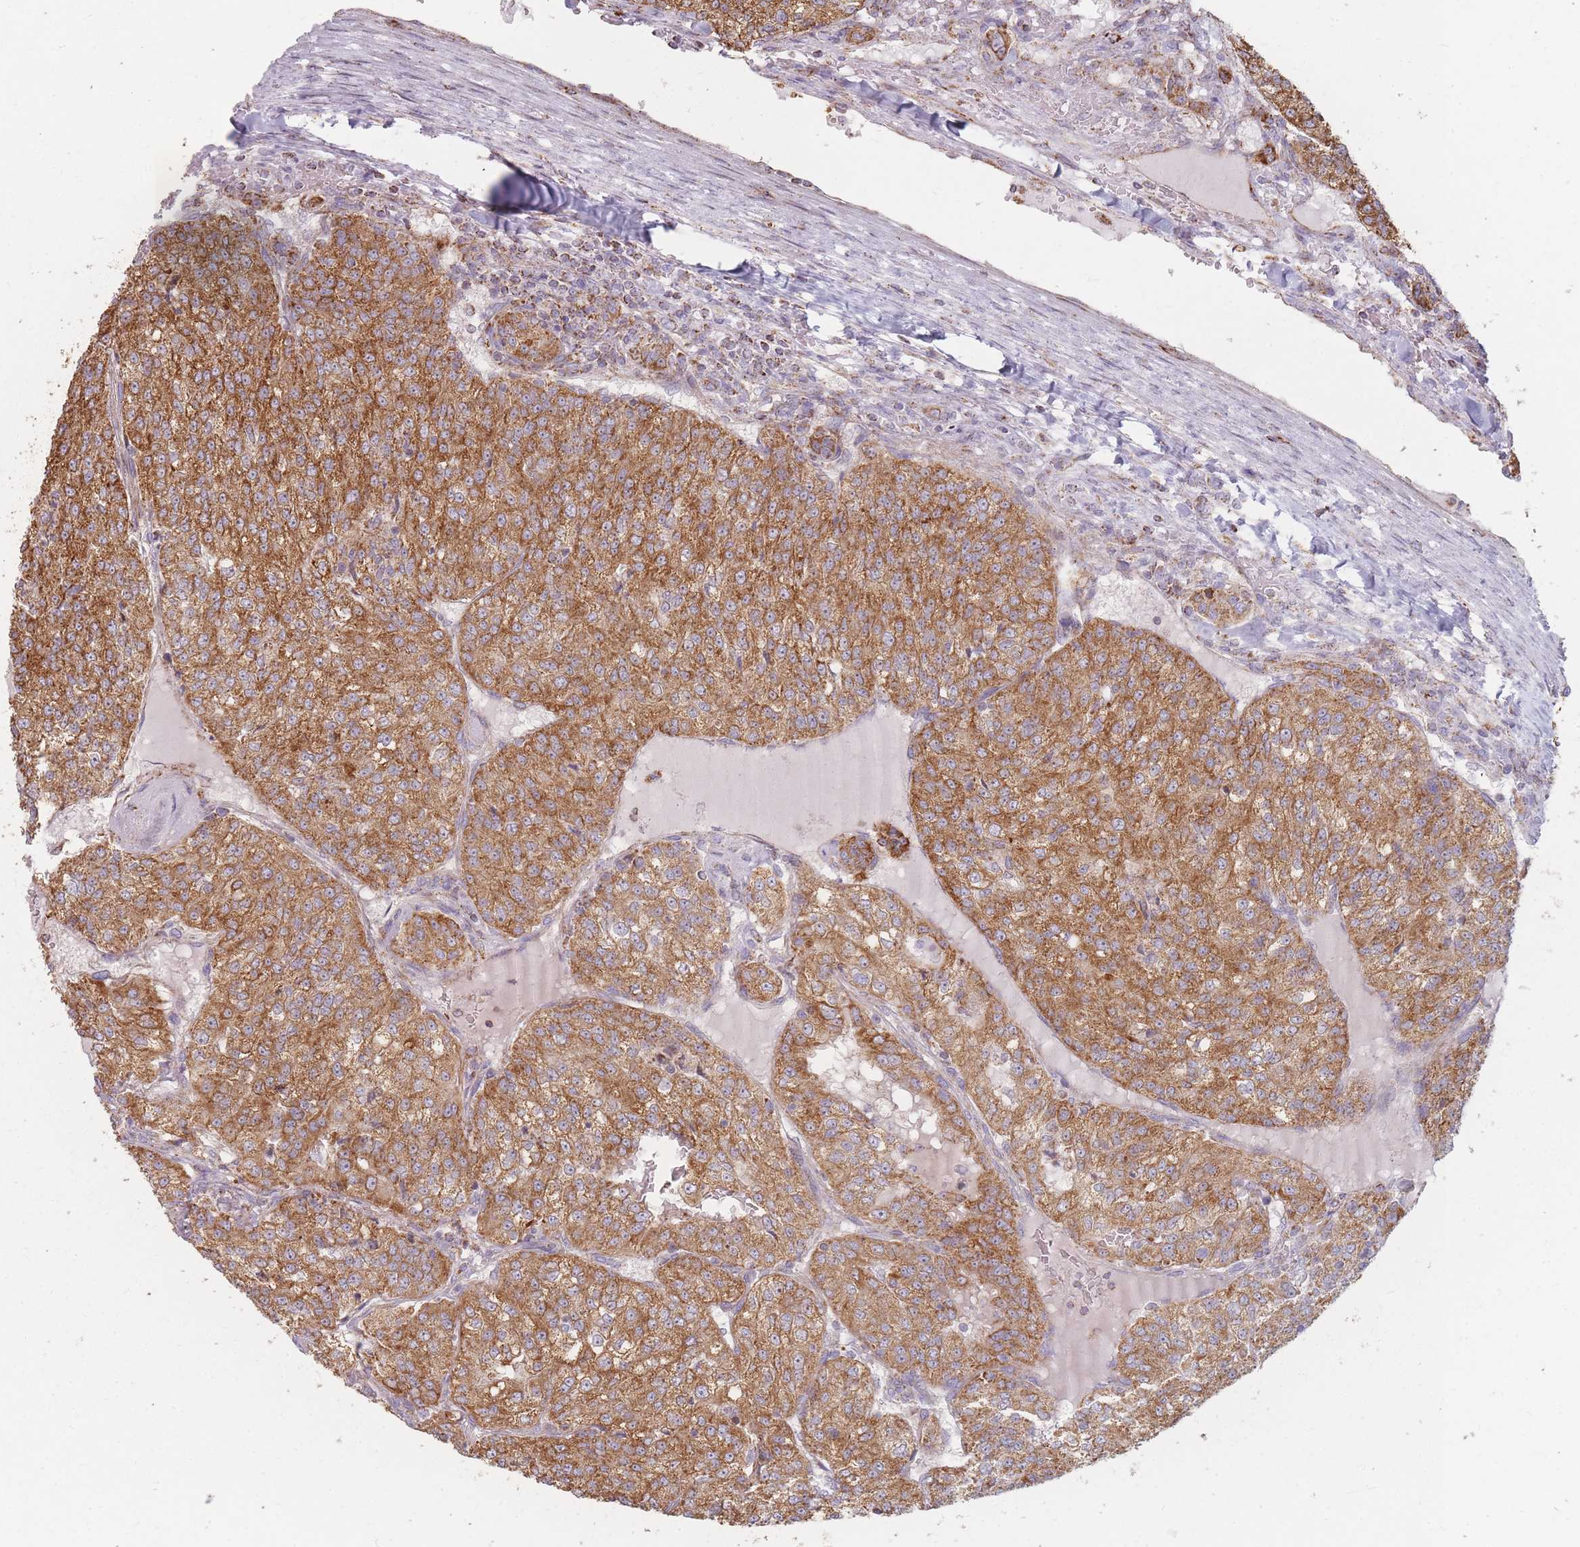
{"staining": {"intensity": "strong", "quantity": ">75%", "location": "cytoplasmic/membranous"}, "tissue": "renal cancer", "cell_type": "Tumor cells", "image_type": "cancer", "snomed": [{"axis": "morphology", "description": "Adenocarcinoma, NOS"}, {"axis": "topography", "description": "Kidney"}], "caption": "Tumor cells reveal high levels of strong cytoplasmic/membranous expression in about >75% of cells in renal cancer (adenocarcinoma). (IHC, brightfield microscopy, high magnification).", "gene": "ESRP2", "patient": {"sex": "female", "age": 63}}